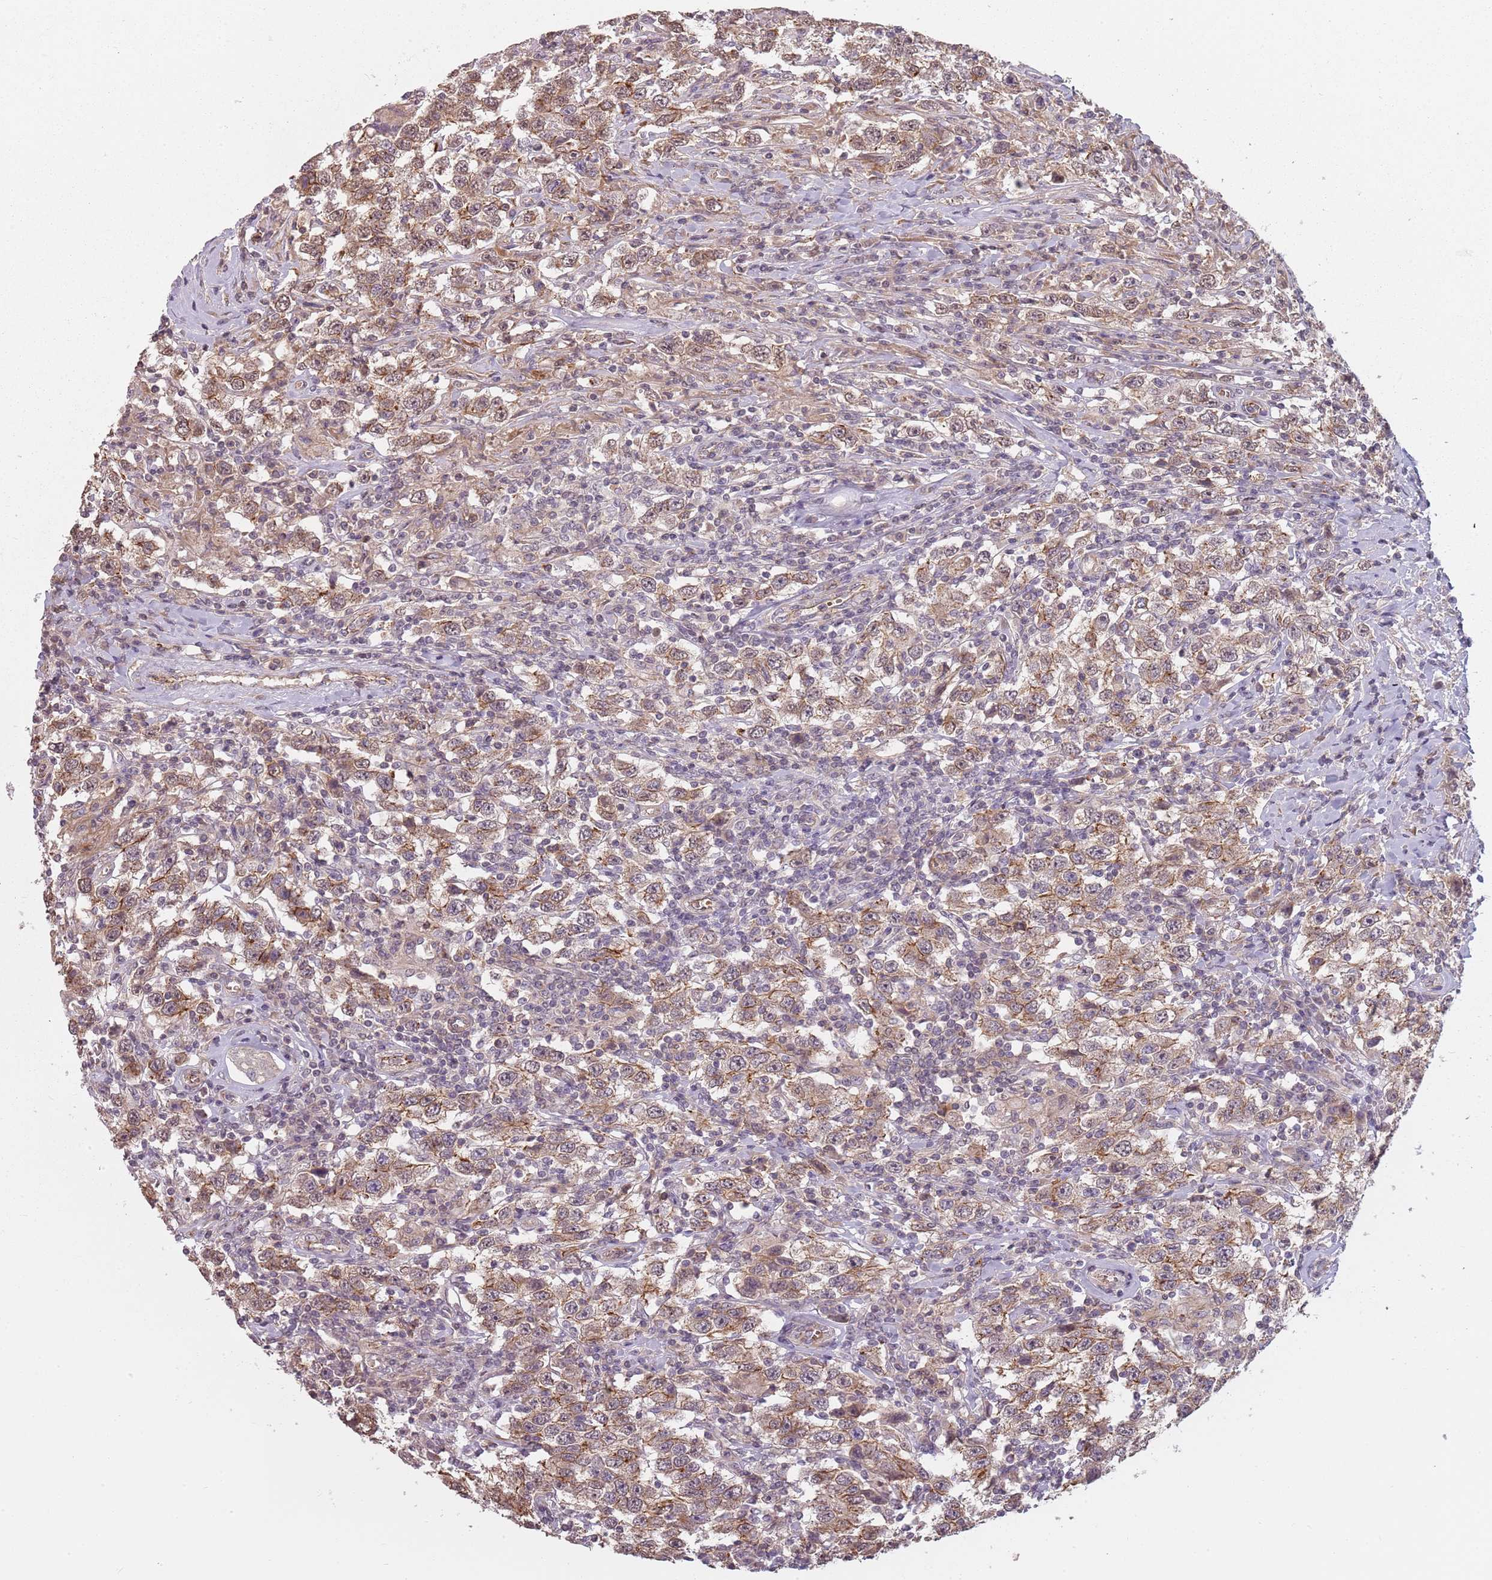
{"staining": {"intensity": "weak", "quantity": "25%-75%", "location": "cytoplasmic/membranous"}, "tissue": "testis cancer", "cell_type": "Tumor cells", "image_type": "cancer", "snomed": [{"axis": "morphology", "description": "Seminoma, NOS"}, {"axis": "topography", "description": "Testis"}], "caption": "A brown stain labels weak cytoplasmic/membranous positivity of a protein in testis seminoma tumor cells.", "gene": "PPP1R14C", "patient": {"sex": "male", "age": 41}}